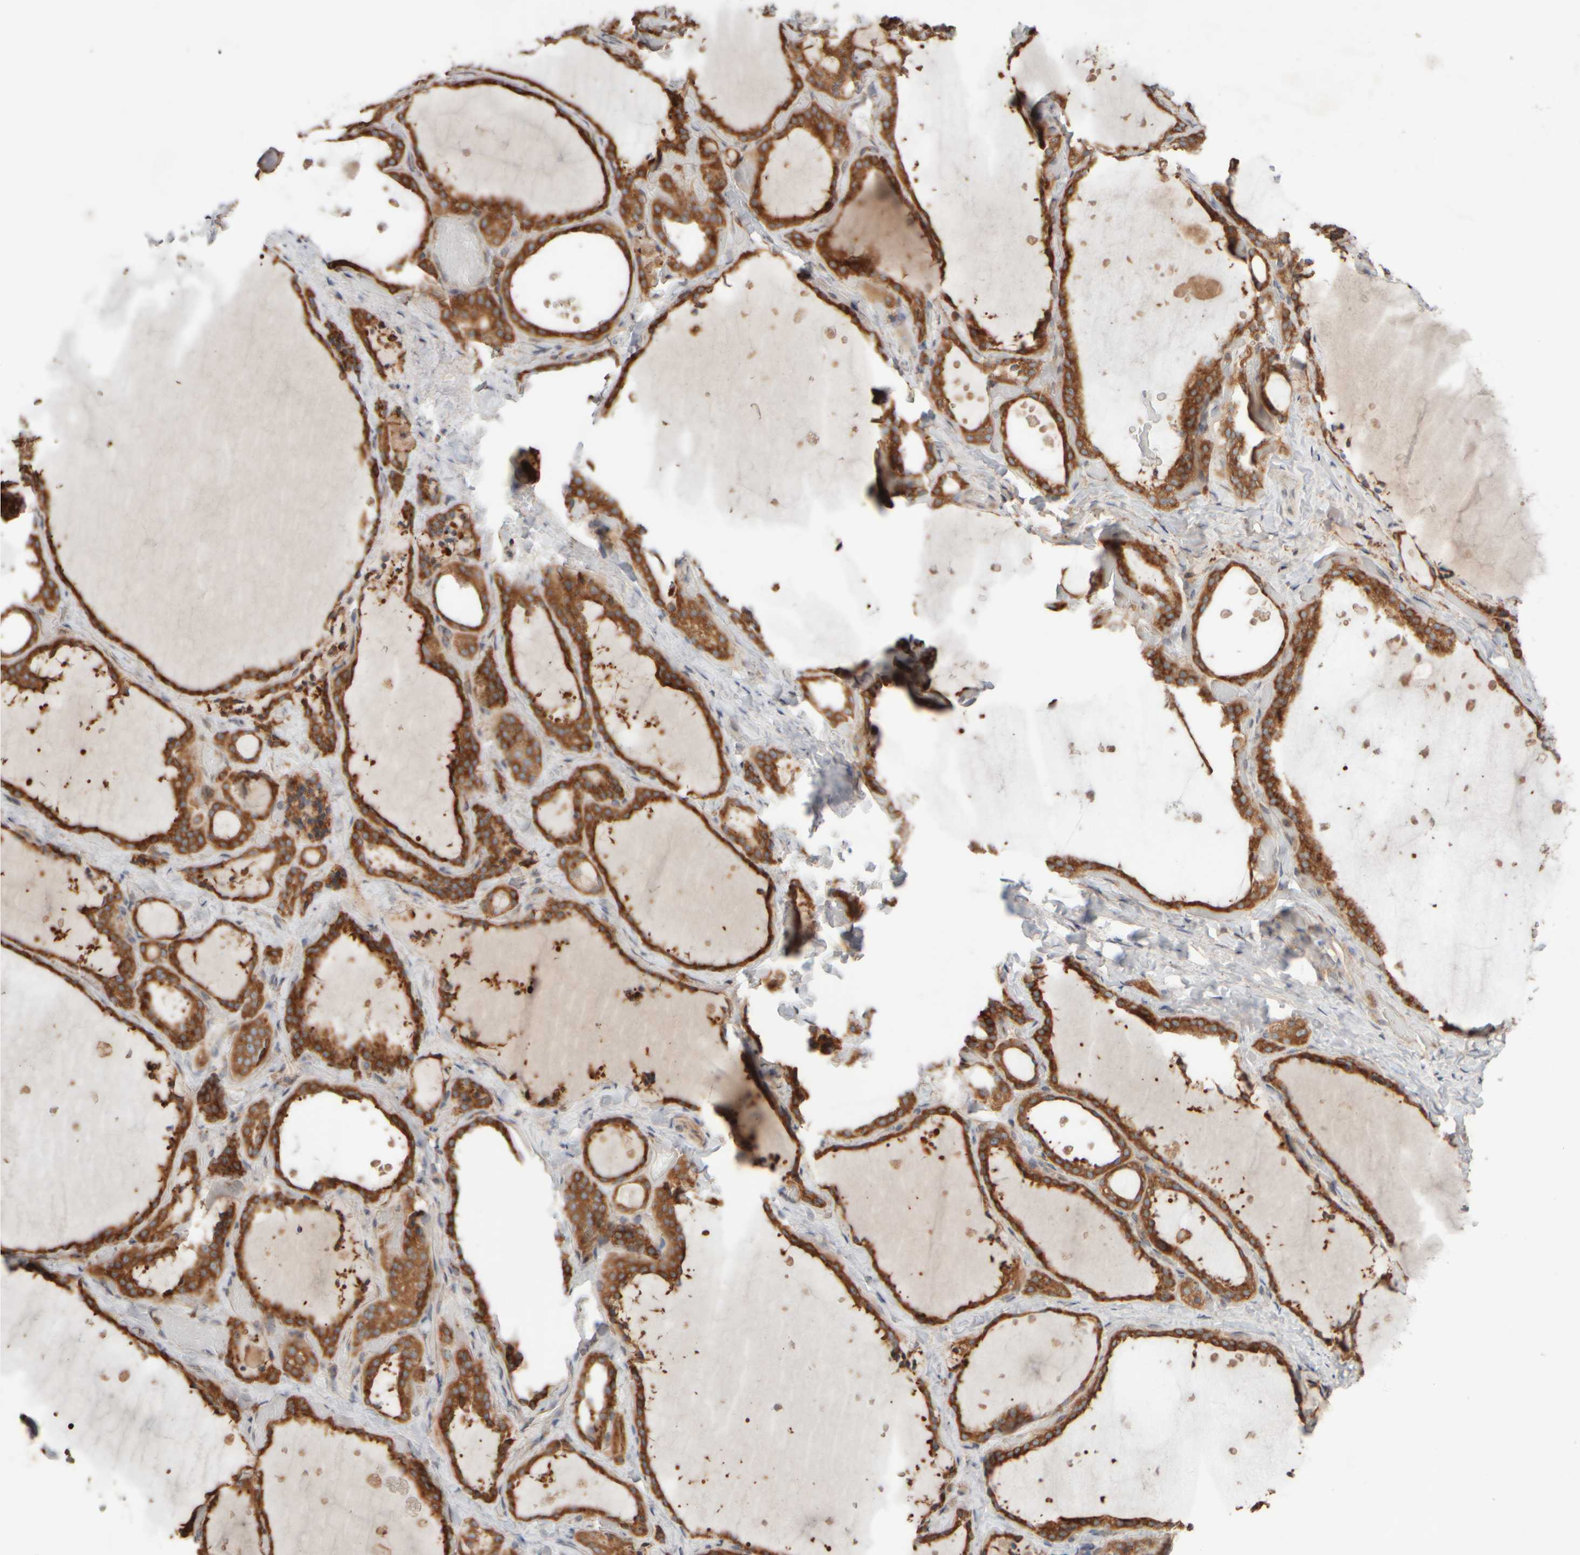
{"staining": {"intensity": "strong", "quantity": ">75%", "location": "cytoplasmic/membranous"}, "tissue": "thyroid gland", "cell_type": "Glandular cells", "image_type": "normal", "snomed": [{"axis": "morphology", "description": "Normal tissue, NOS"}, {"axis": "topography", "description": "Thyroid gland"}], "caption": "Strong cytoplasmic/membranous staining is identified in approximately >75% of glandular cells in benign thyroid gland. The staining was performed using DAB to visualize the protein expression in brown, while the nuclei were stained in blue with hematoxylin (Magnification: 20x).", "gene": "EIF2B3", "patient": {"sex": "female", "age": 44}}